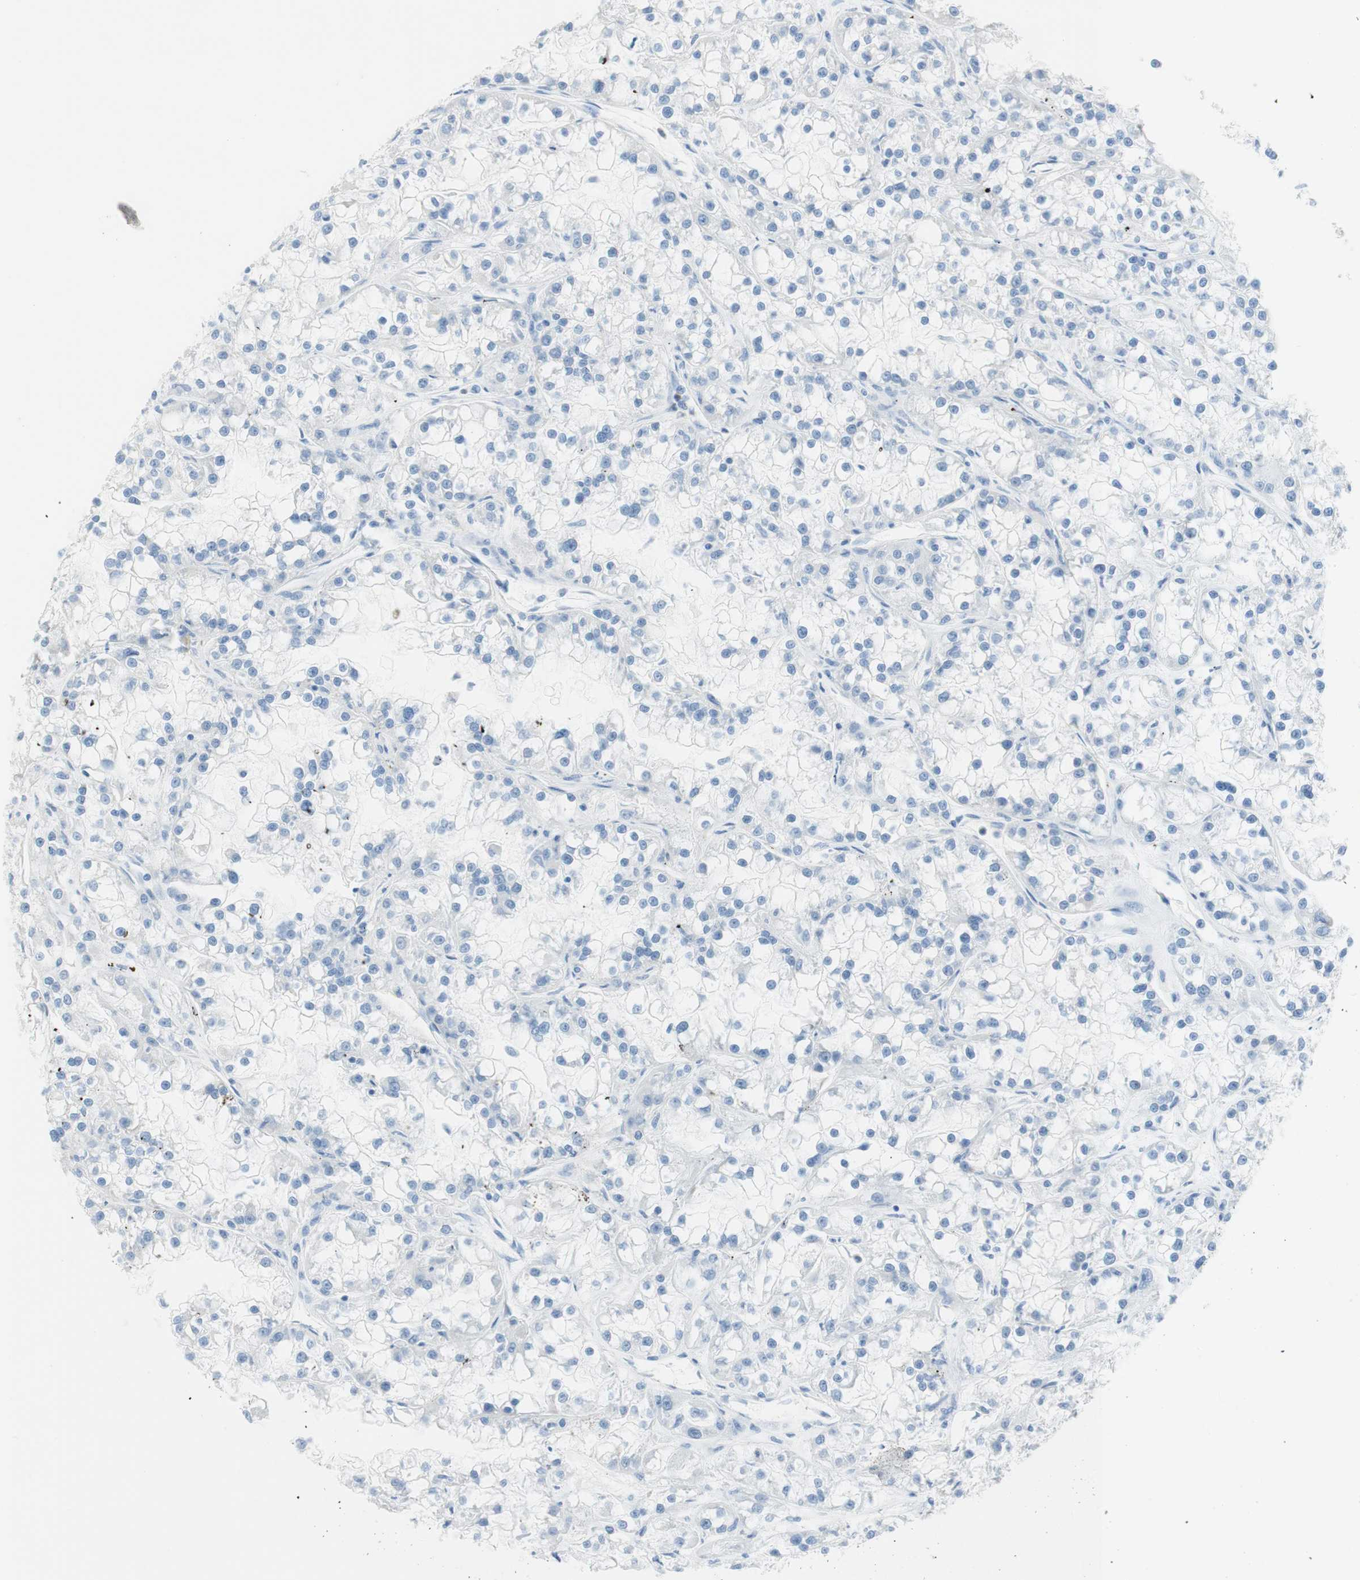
{"staining": {"intensity": "negative", "quantity": "none", "location": "none"}, "tissue": "renal cancer", "cell_type": "Tumor cells", "image_type": "cancer", "snomed": [{"axis": "morphology", "description": "Adenocarcinoma, NOS"}, {"axis": "topography", "description": "Kidney"}], "caption": "Immunohistochemistry image of human adenocarcinoma (renal) stained for a protein (brown), which exhibits no expression in tumor cells.", "gene": "CEACAM1", "patient": {"sex": "female", "age": 52}}